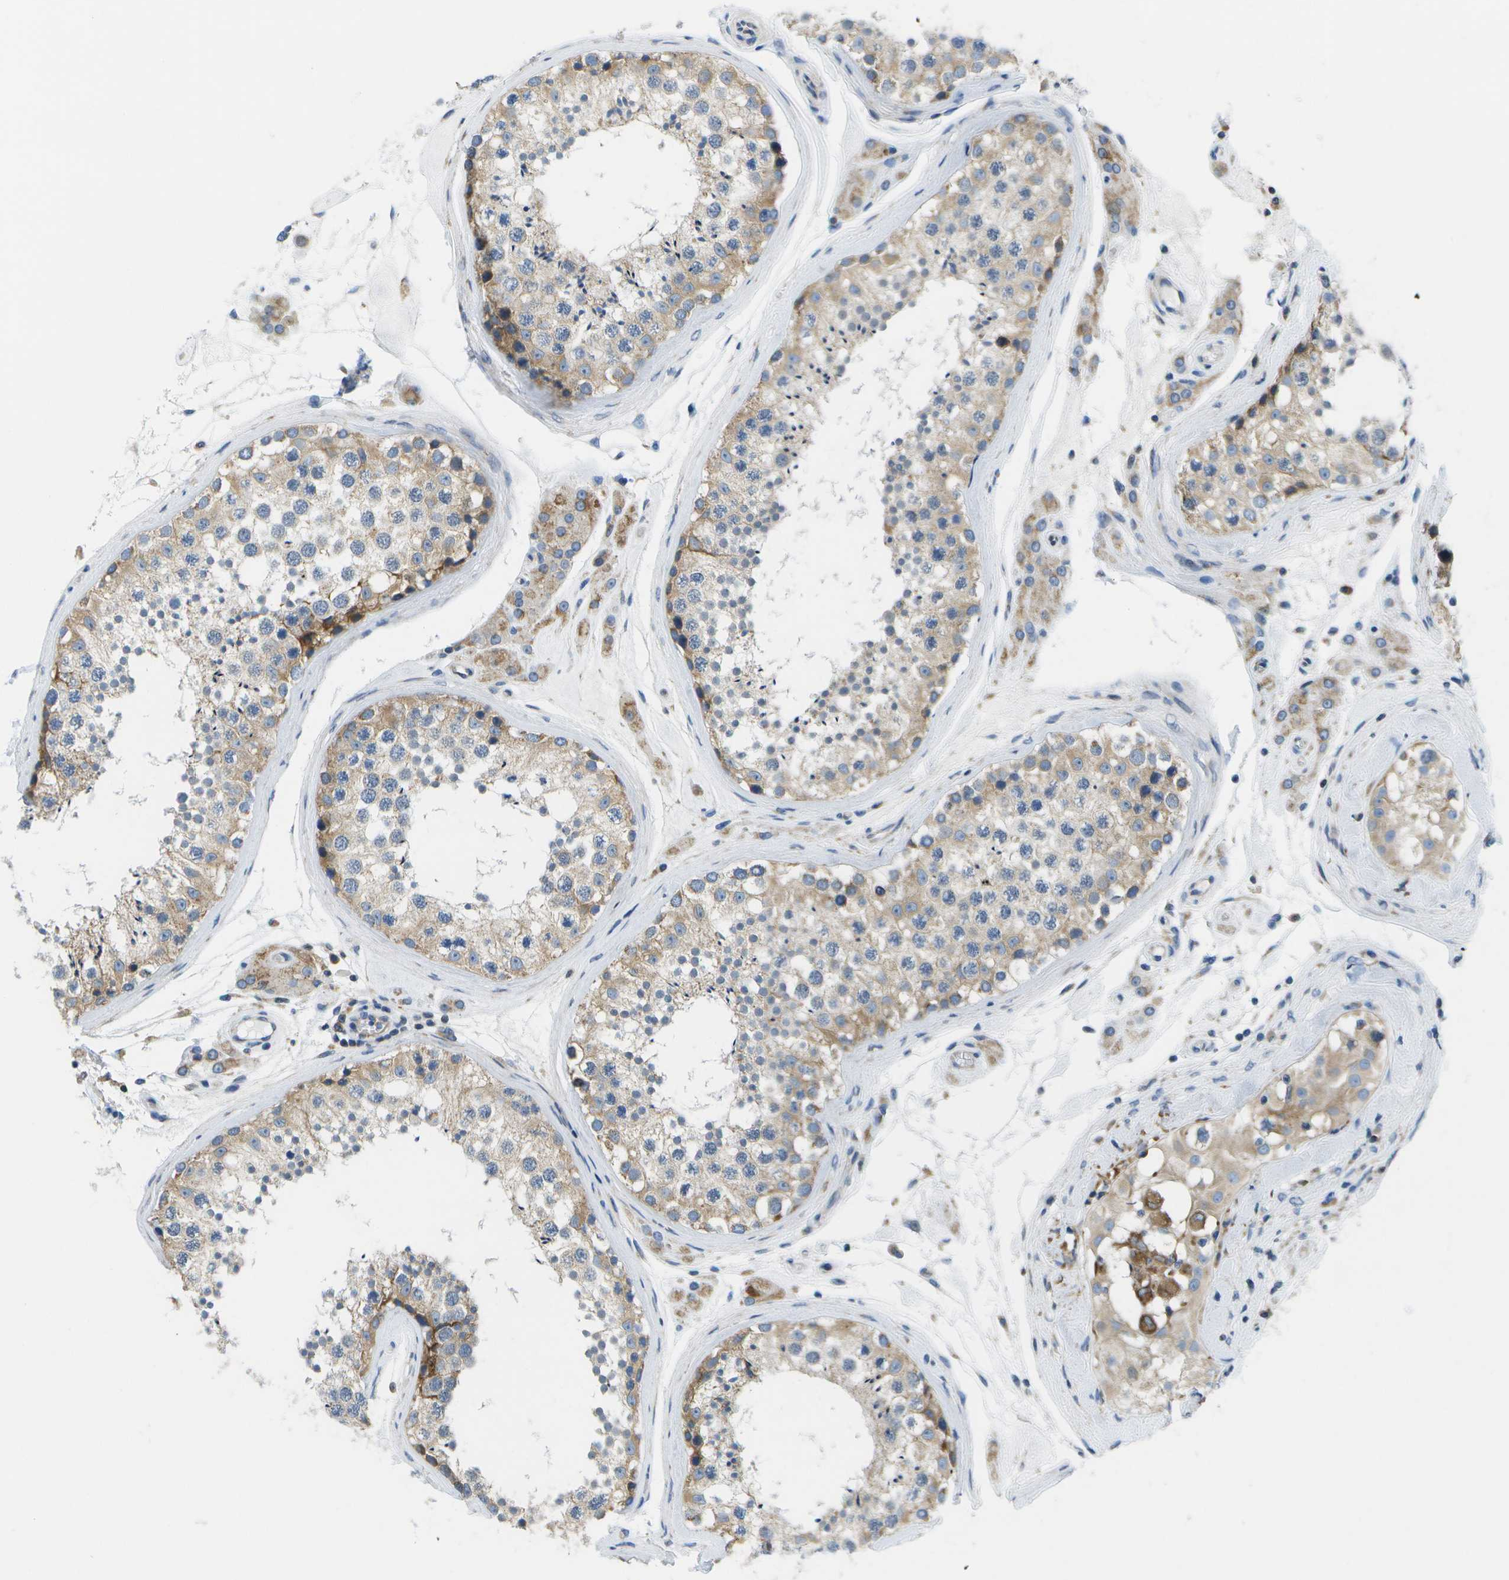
{"staining": {"intensity": "moderate", "quantity": "25%-75%", "location": "cytoplasmic/membranous"}, "tissue": "testis", "cell_type": "Cells in seminiferous ducts", "image_type": "normal", "snomed": [{"axis": "morphology", "description": "Normal tissue, NOS"}, {"axis": "topography", "description": "Testis"}], "caption": "An immunohistochemistry photomicrograph of benign tissue is shown. Protein staining in brown shows moderate cytoplasmic/membranous positivity in testis within cells in seminiferous ducts. The staining was performed using DAB to visualize the protein expression in brown, while the nuclei were stained in blue with hematoxylin (Magnification: 20x).", "gene": "GDF5", "patient": {"sex": "male", "age": 46}}